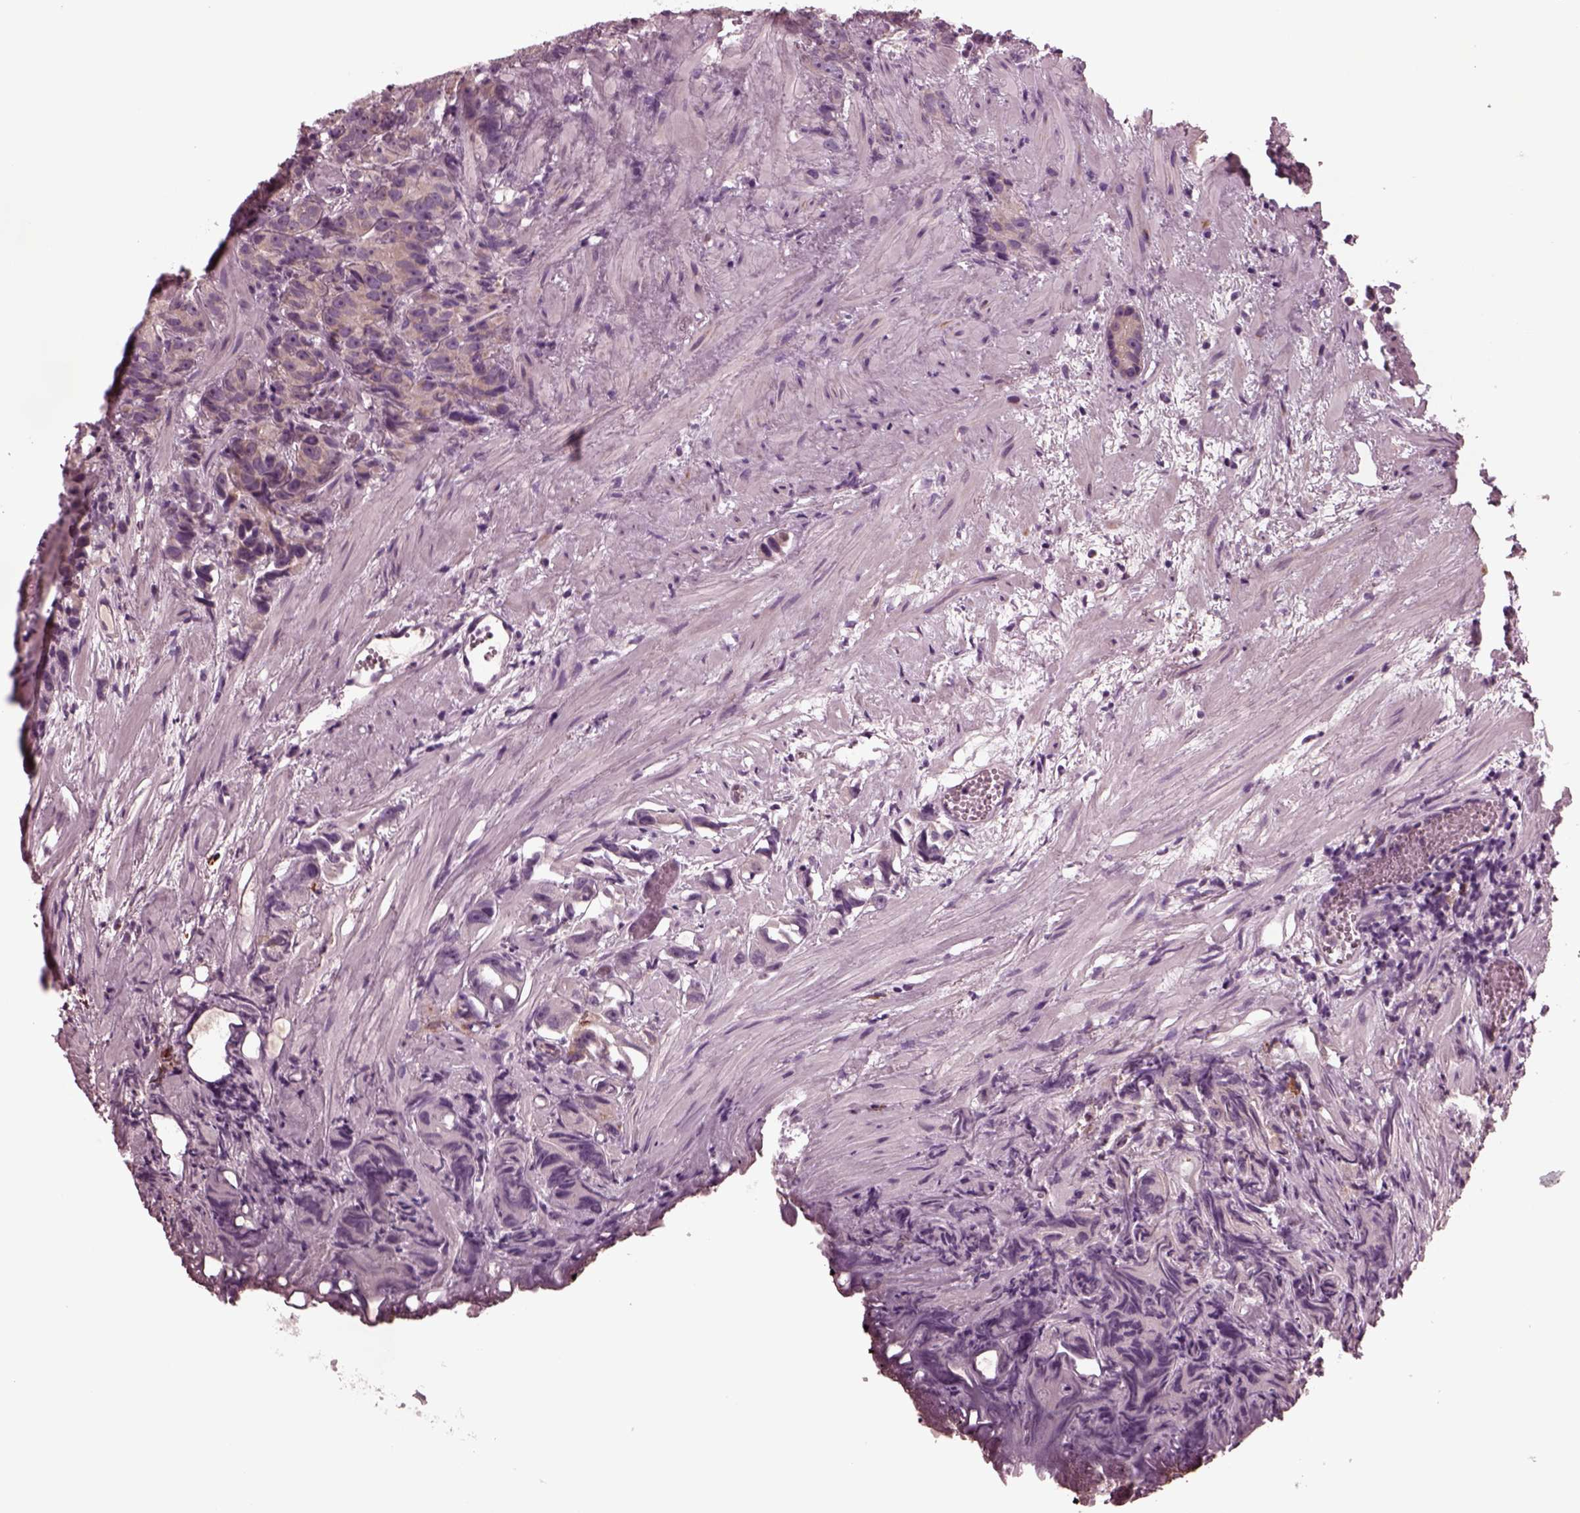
{"staining": {"intensity": "weak", "quantity": "25%-75%", "location": "cytoplasmic/membranous"}, "tissue": "prostate cancer", "cell_type": "Tumor cells", "image_type": "cancer", "snomed": [{"axis": "morphology", "description": "Adenocarcinoma, High grade"}, {"axis": "topography", "description": "Prostate"}], "caption": "Prostate high-grade adenocarcinoma was stained to show a protein in brown. There is low levels of weak cytoplasmic/membranous staining in approximately 25%-75% of tumor cells.", "gene": "AP4M1", "patient": {"sex": "male", "age": 90}}